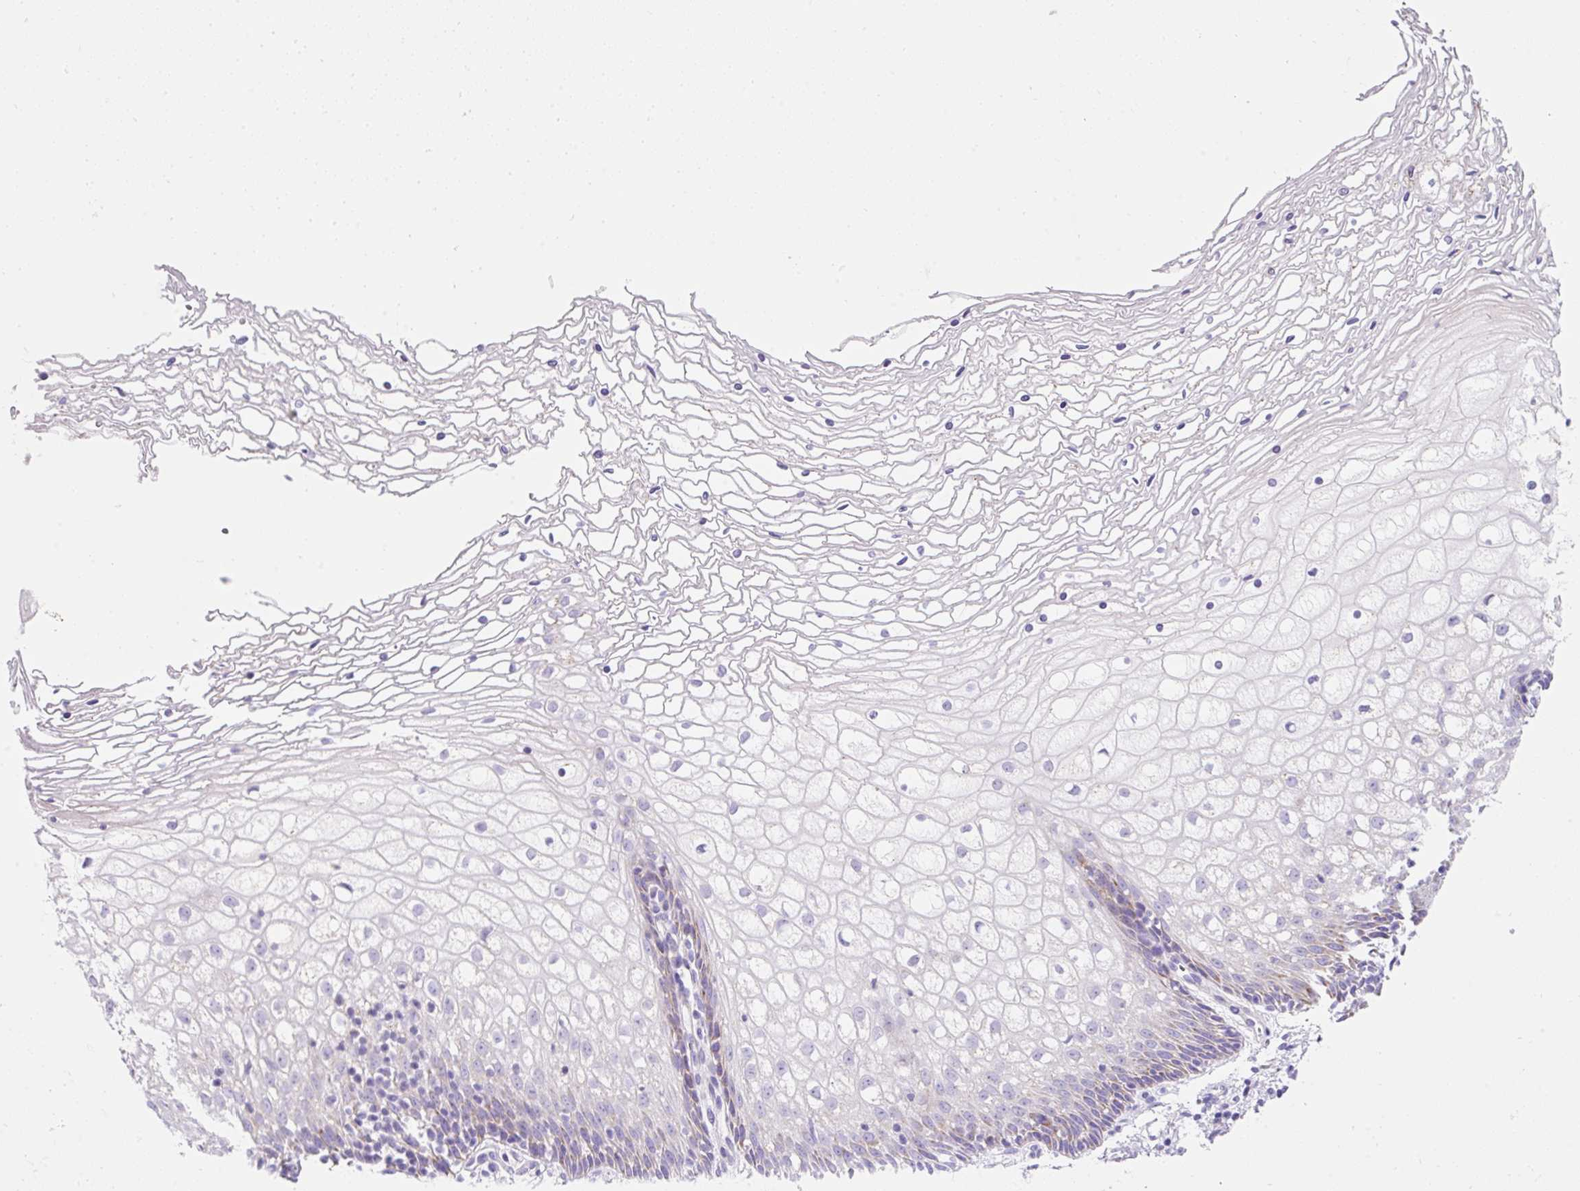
{"staining": {"intensity": "moderate", "quantity": "<25%", "location": "cytoplasmic/membranous"}, "tissue": "cervix", "cell_type": "Glandular cells", "image_type": "normal", "snomed": [{"axis": "morphology", "description": "Normal tissue, NOS"}, {"axis": "topography", "description": "Cervix"}], "caption": "Human cervix stained for a protein (brown) exhibits moderate cytoplasmic/membranous positive staining in about <25% of glandular cells.", "gene": "PLPP2", "patient": {"sex": "female", "age": 36}}